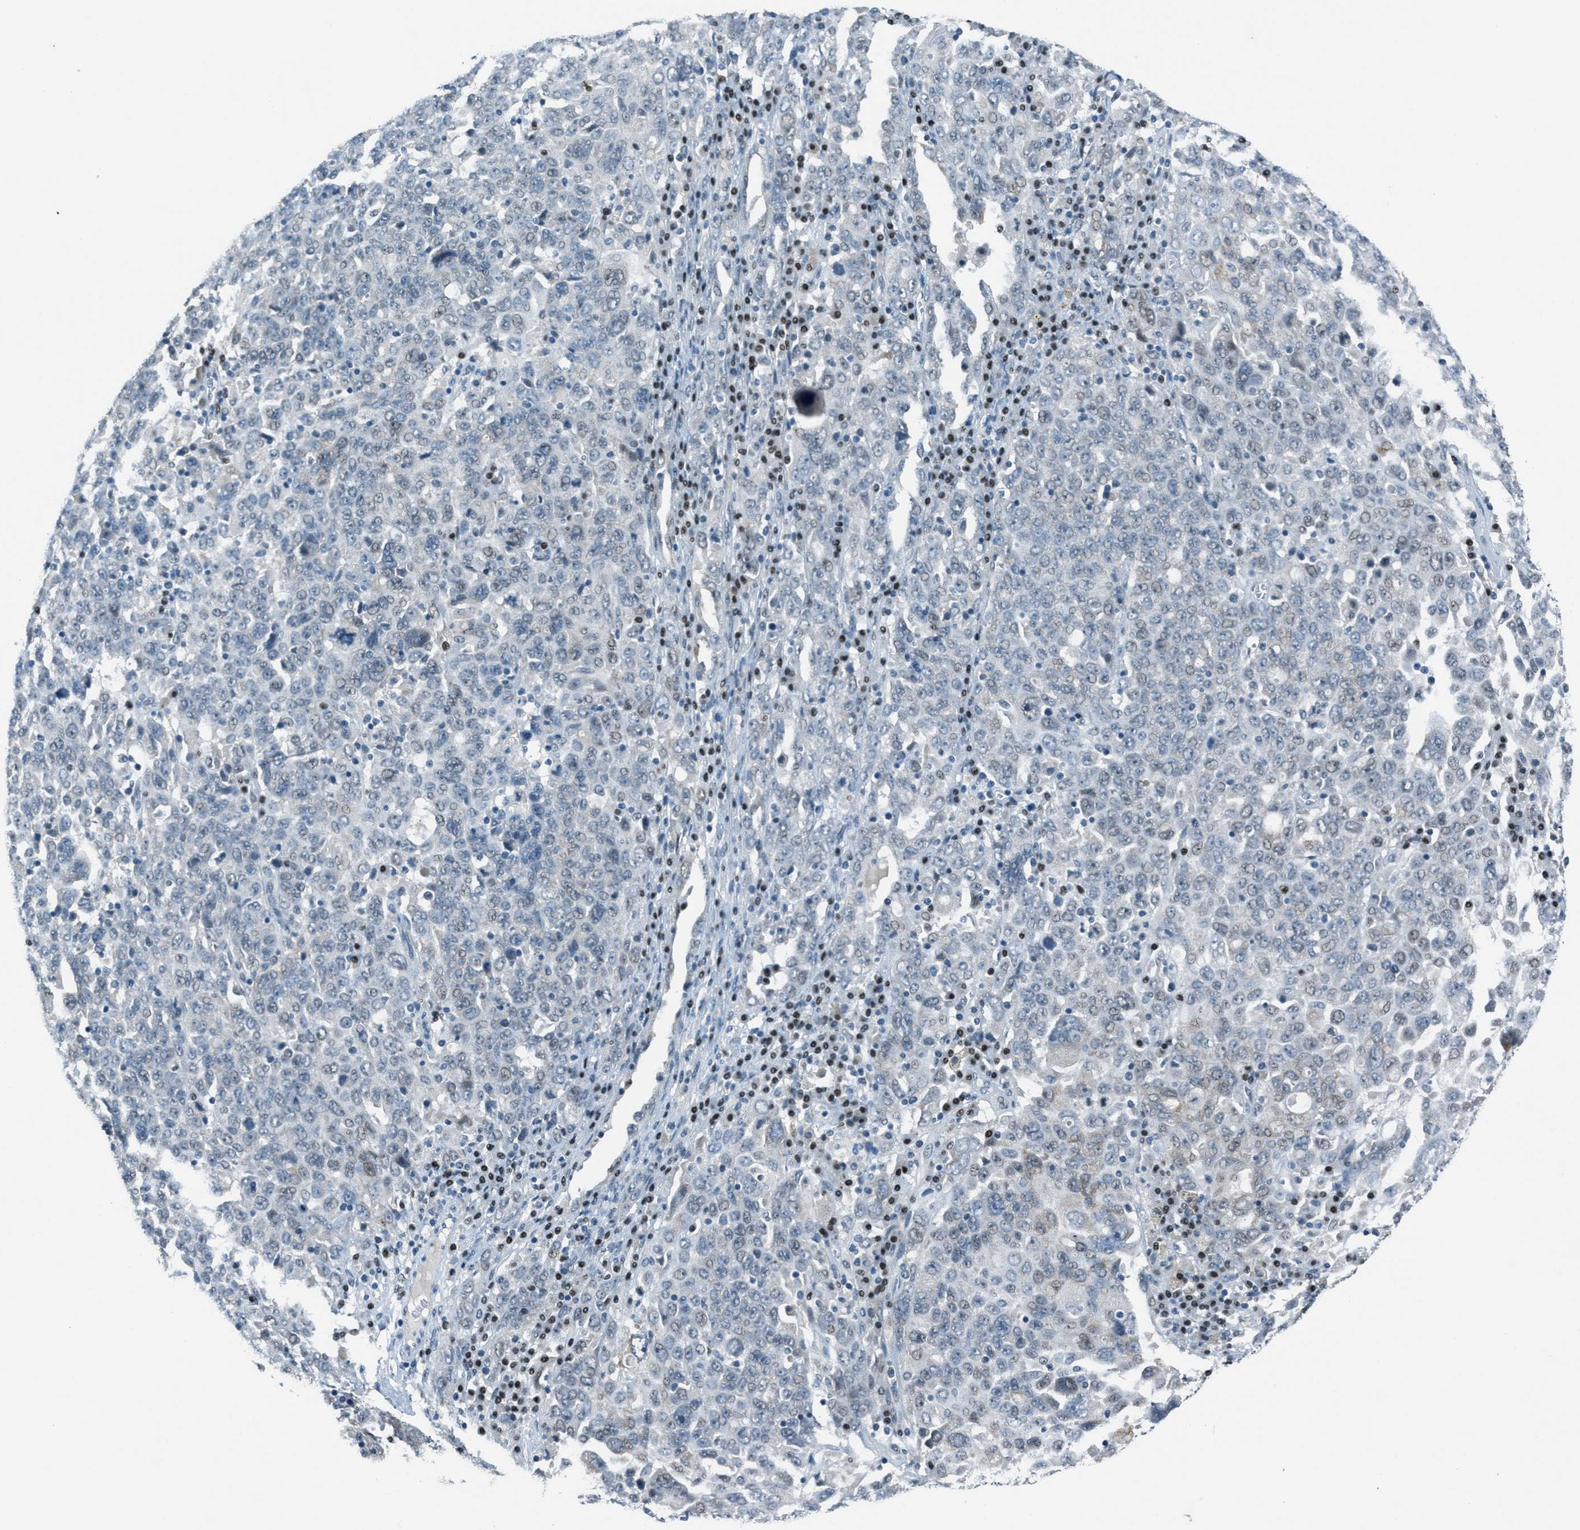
{"staining": {"intensity": "negative", "quantity": "none", "location": "none"}, "tissue": "ovarian cancer", "cell_type": "Tumor cells", "image_type": "cancer", "snomed": [{"axis": "morphology", "description": "Carcinoma, endometroid"}, {"axis": "topography", "description": "Ovary"}], "caption": "An immunohistochemistry (IHC) histopathology image of endometroid carcinoma (ovarian) is shown. There is no staining in tumor cells of endometroid carcinoma (ovarian). (DAB immunohistochemistry (IHC), high magnification).", "gene": "TCF3", "patient": {"sex": "female", "age": 62}}